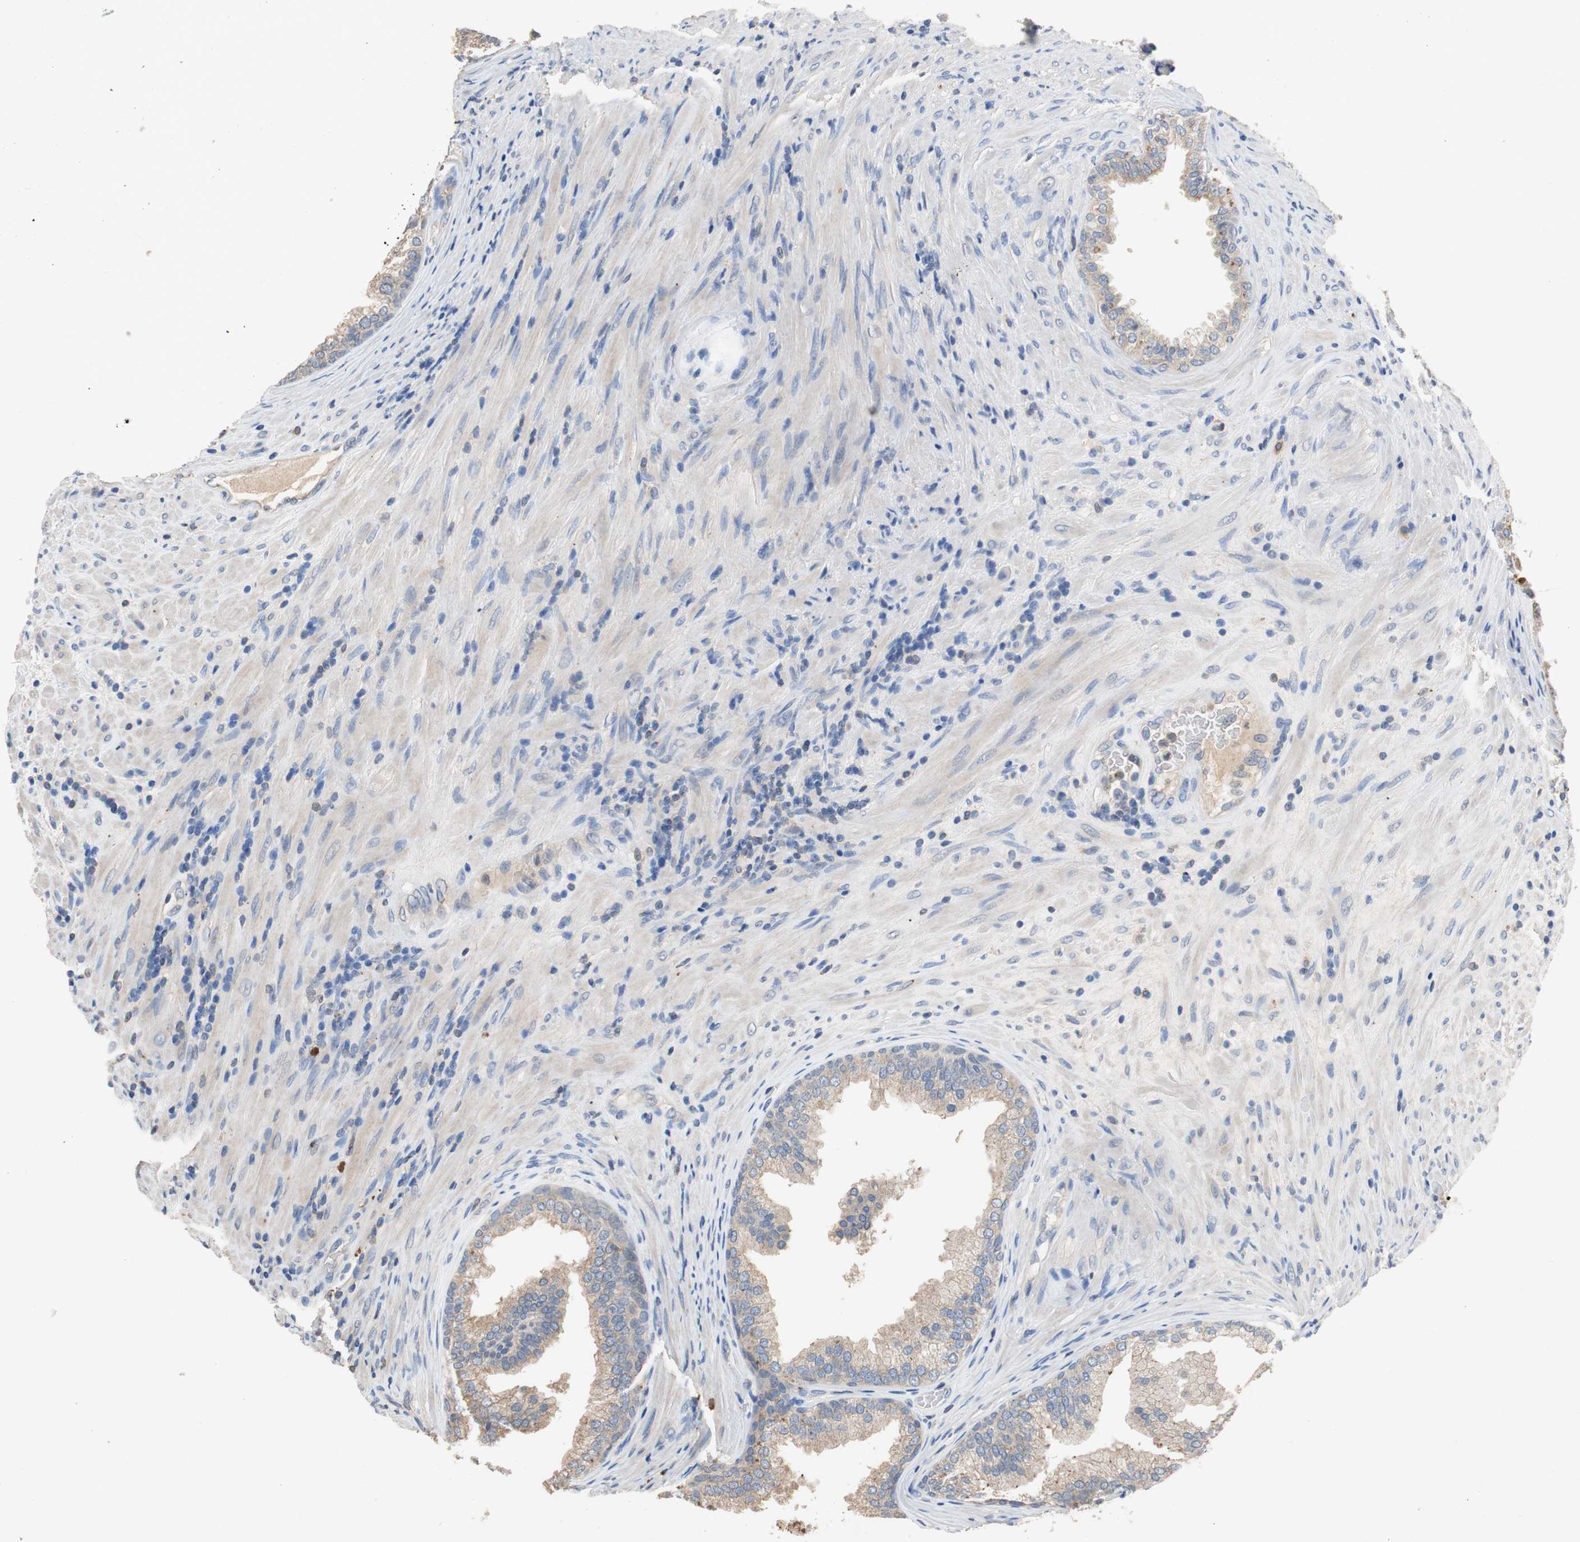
{"staining": {"intensity": "moderate", "quantity": "25%-75%", "location": "cytoplasmic/membranous"}, "tissue": "prostate", "cell_type": "Glandular cells", "image_type": "normal", "snomed": [{"axis": "morphology", "description": "Normal tissue, NOS"}, {"axis": "topography", "description": "Prostate"}], "caption": "Glandular cells show medium levels of moderate cytoplasmic/membranous positivity in about 25%-75% of cells in unremarkable prostate. The staining is performed using DAB brown chromogen to label protein expression. The nuclei are counter-stained blue using hematoxylin.", "gene": "ADAP1", "patient": {"sex": "male", "age": 76}}